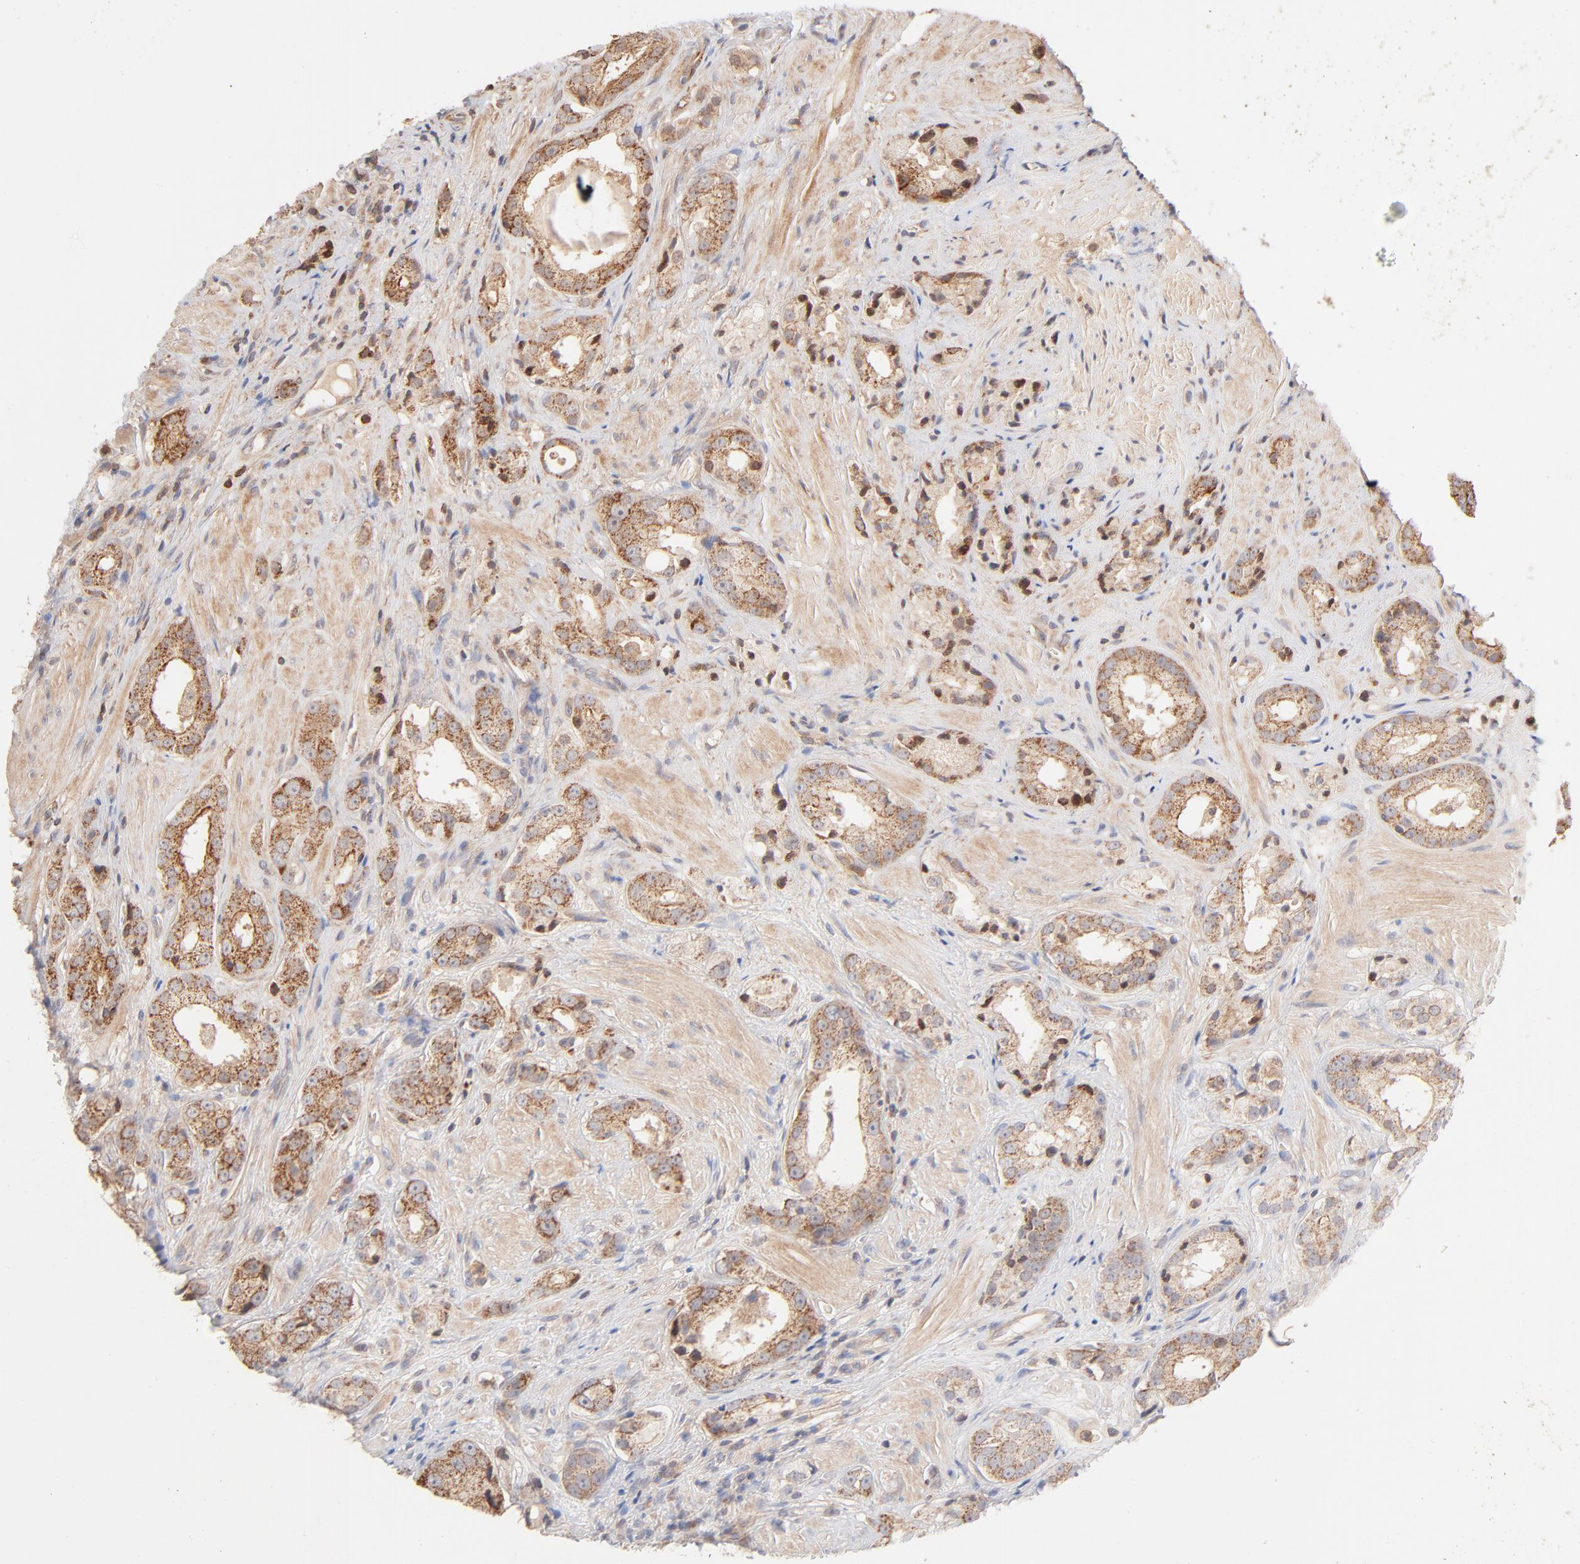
{"staining": {"intensity": "moderate", "quantity": ">75%", "location": "cytoplasmic/membranous"}, "tissue": "prostate cancer", "cell_type": "Tumor cells", "image_type": "cancer", "snomed": [{"axis": "morphology", "description": "Adenocarcinoma, Medium grade"}, {"axis": "topography", "description": "Prostate"}], "caption": "Immunohistochemical staining of human medium-grade adenocarcinoma (prostate) reveals moderate cytoplasmic/membranous protein expression in approximately >75% of tumor cells. The staining is performed using DAB (3,3'-diaminobenzidine) brown chromogen to label protein expression. The nuclei are counter-stained blue using hematoxylin.", "gene": "CSPG4", "patient": {"sex": "male", "age": 53}}